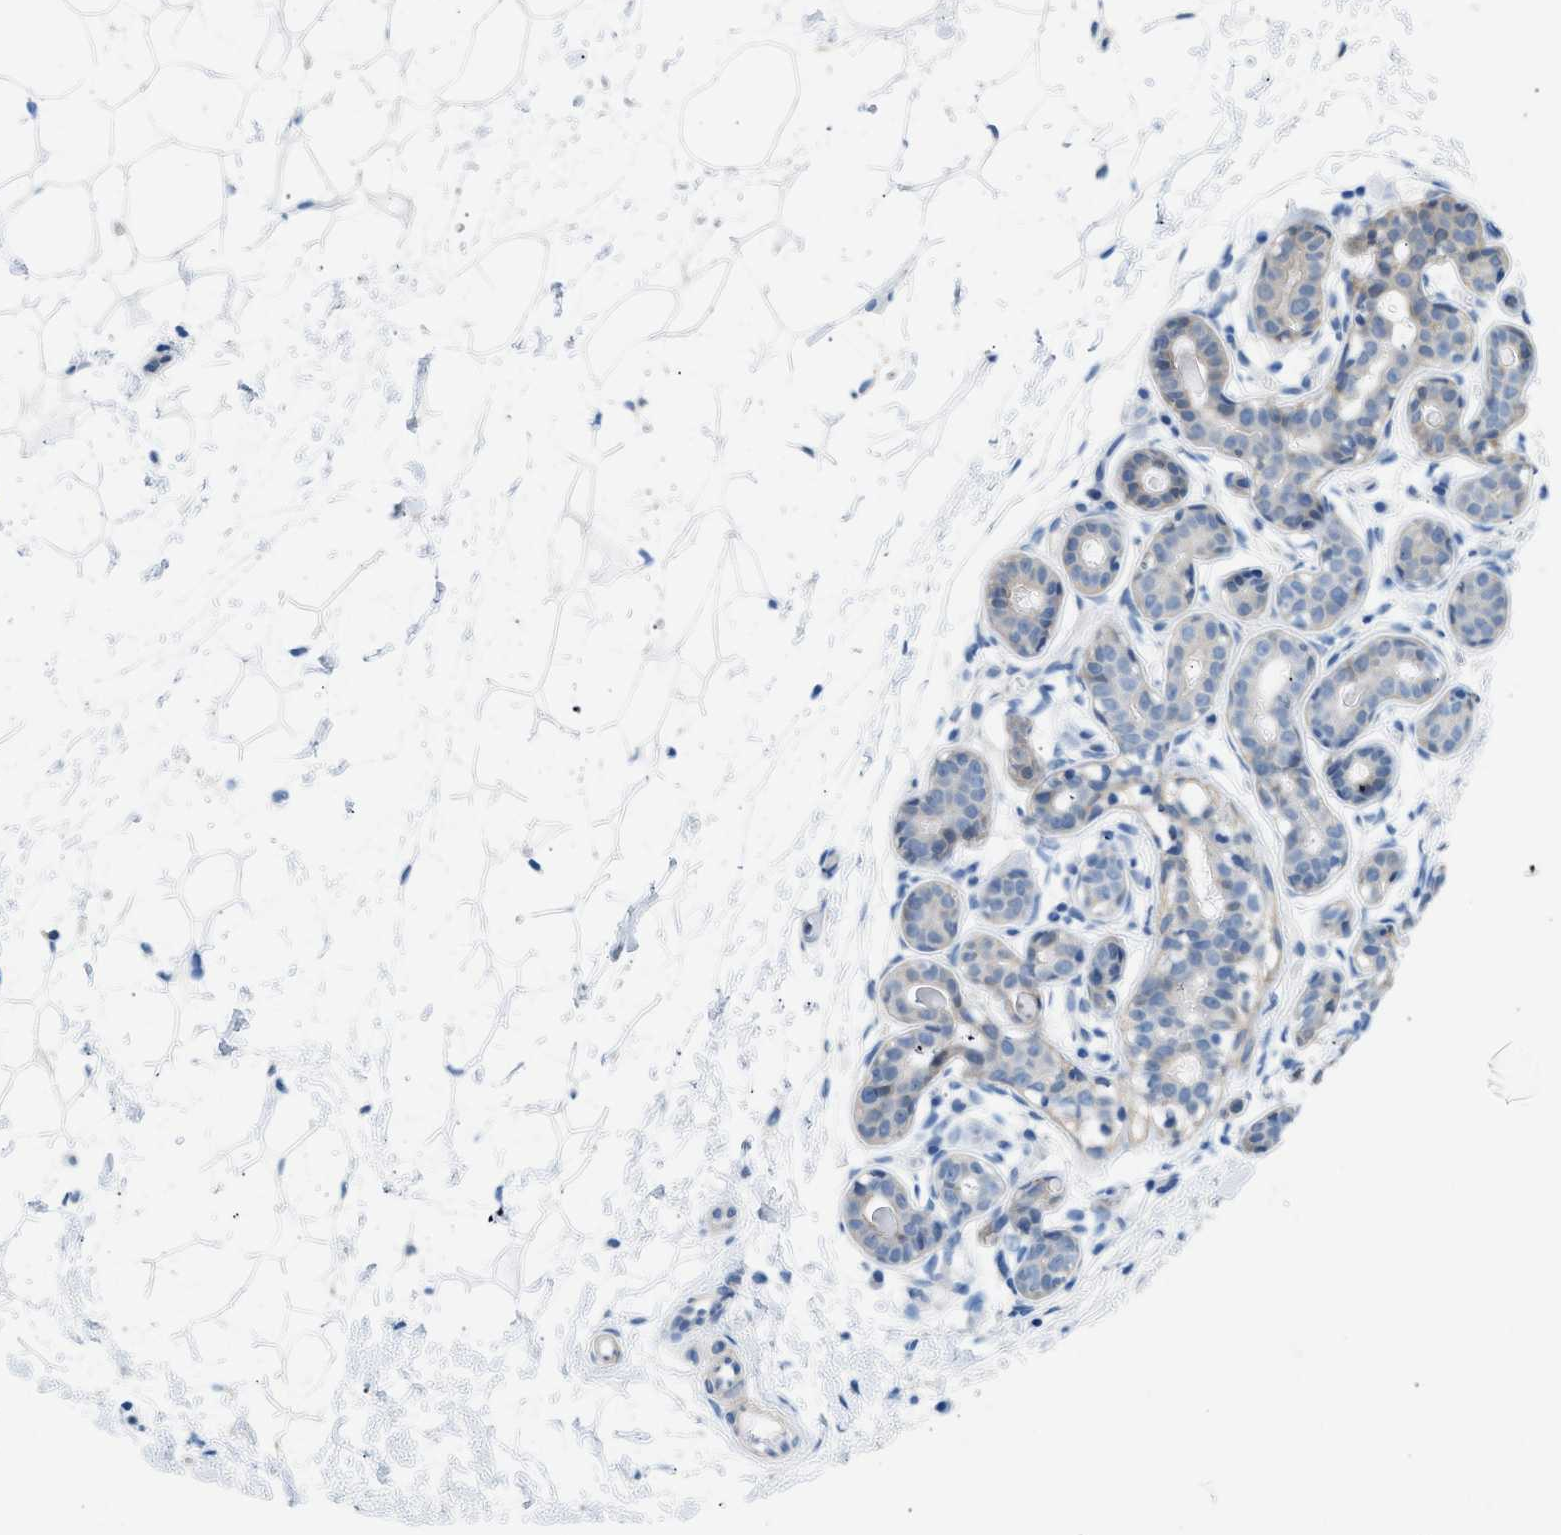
{"staining": {"intensity": "negative", "quantity": "none", "location": "none"}, "tissue": "breast", "cell_type": "Adipocytes", "image_type": "normal", "snomed": [{"axis": "morphology", "description": "Normal tissue, NOS"}, {"axis": "topography", "description": "Breast"}], "caption": "This is an immunohistochemistry (IHC) histopathology image of unremarkable human breast. There is no expression in adipocytes.", "gene": "SPAM1", "patient": {"sex": "female", "age": 22}}